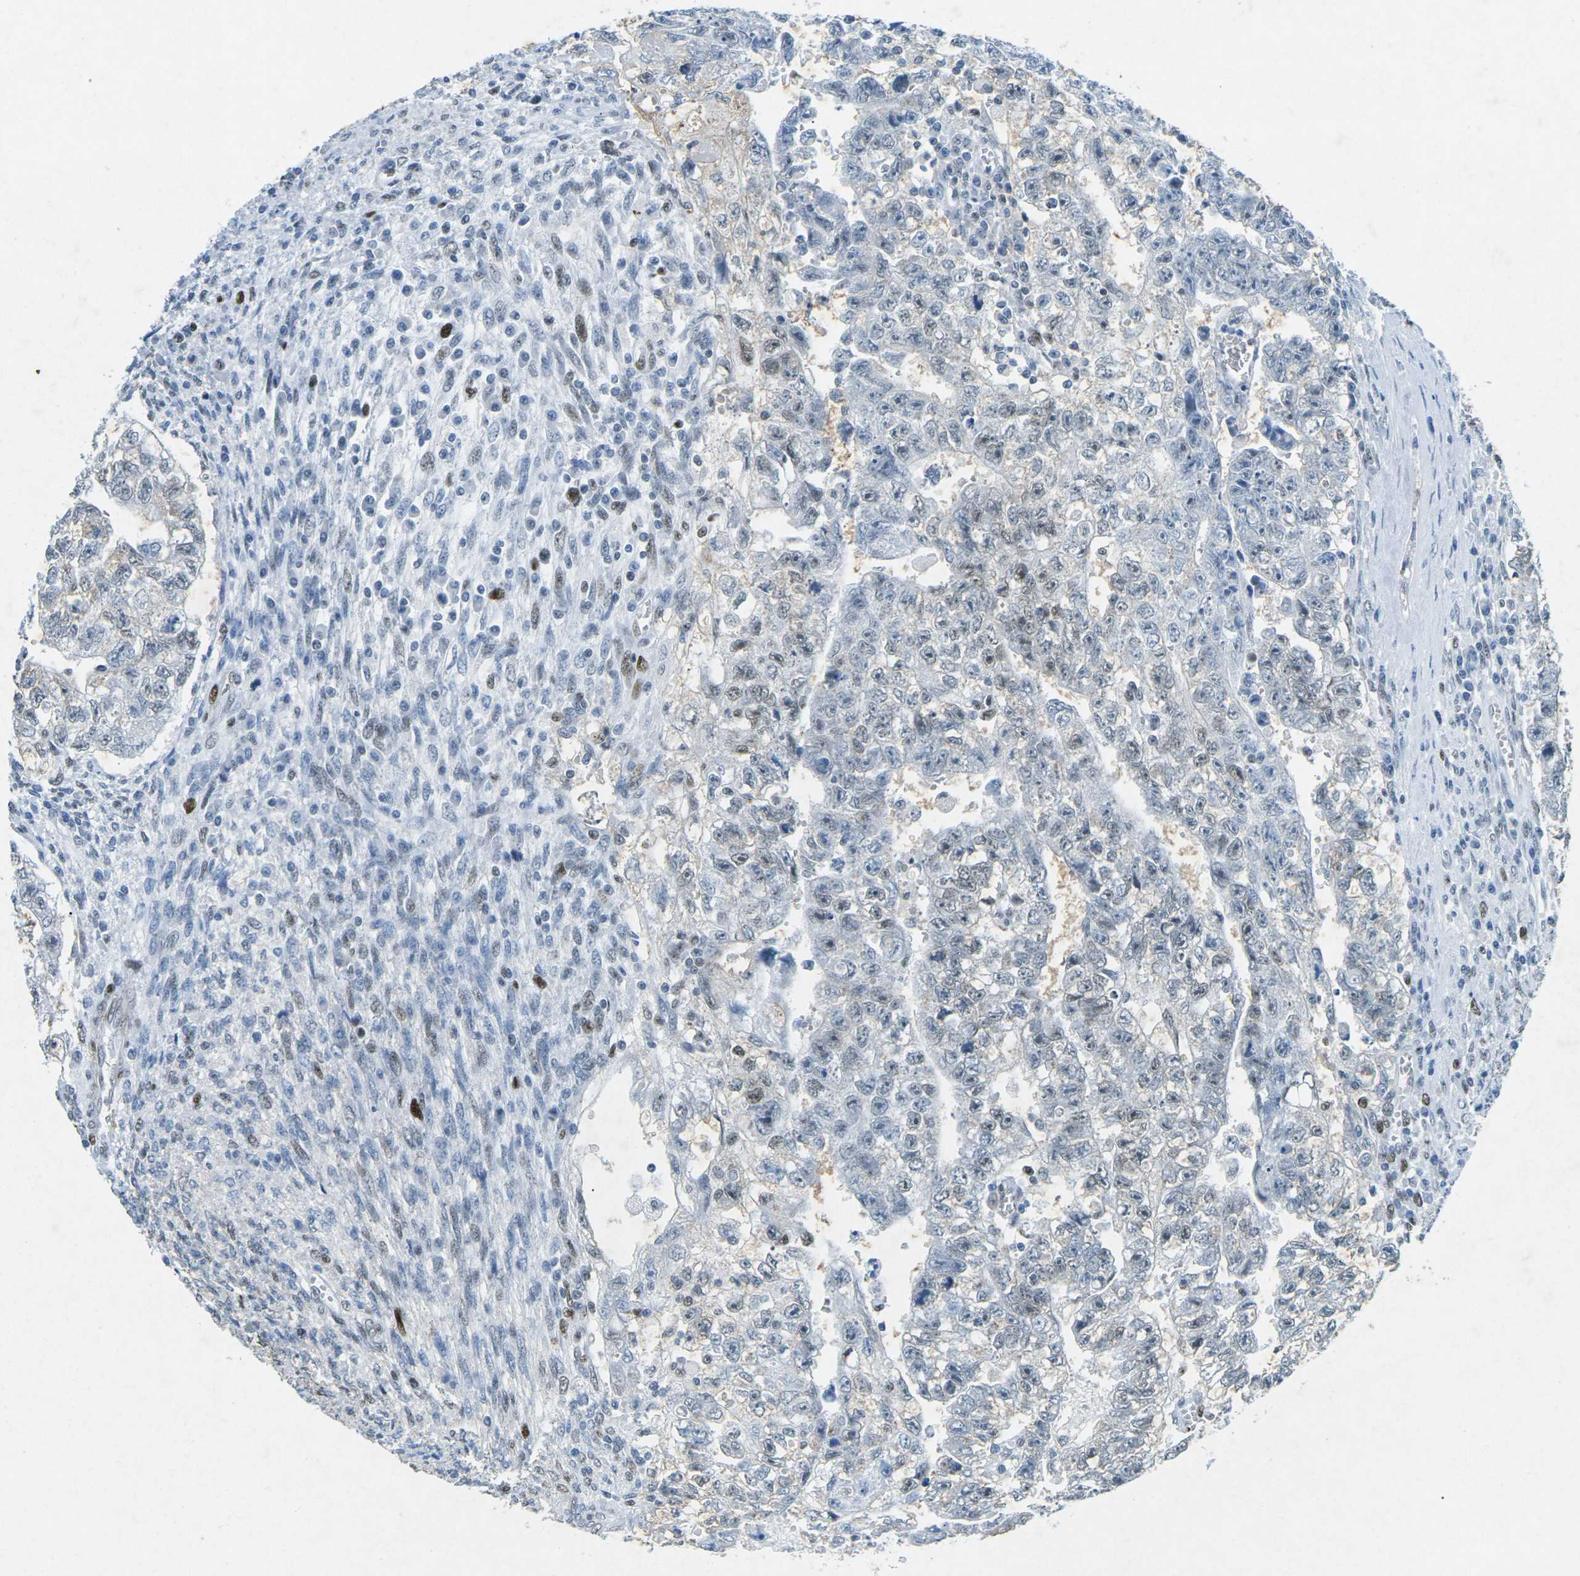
{"staining": {"intensity": "weak", "quantity": "<25%", "location": "nuclear"}, "tissue": "testis cancer", "cell_type": "Tumor cells", "image_type": "cancer", "snomed": [{"axis": "morphology", "description": "Seminoma, NOS"}, {"axis": "morphology", "description": "Carcinoma, Embryonal, NOS"}, {"axis": "topography", "description": "Testis"}], "caption": "The IHC micrograph has no significant positivity in tumor cells of testis cancer tissue.", "gene": "RB1", "patient": {"sex": "male", "age": 38}}